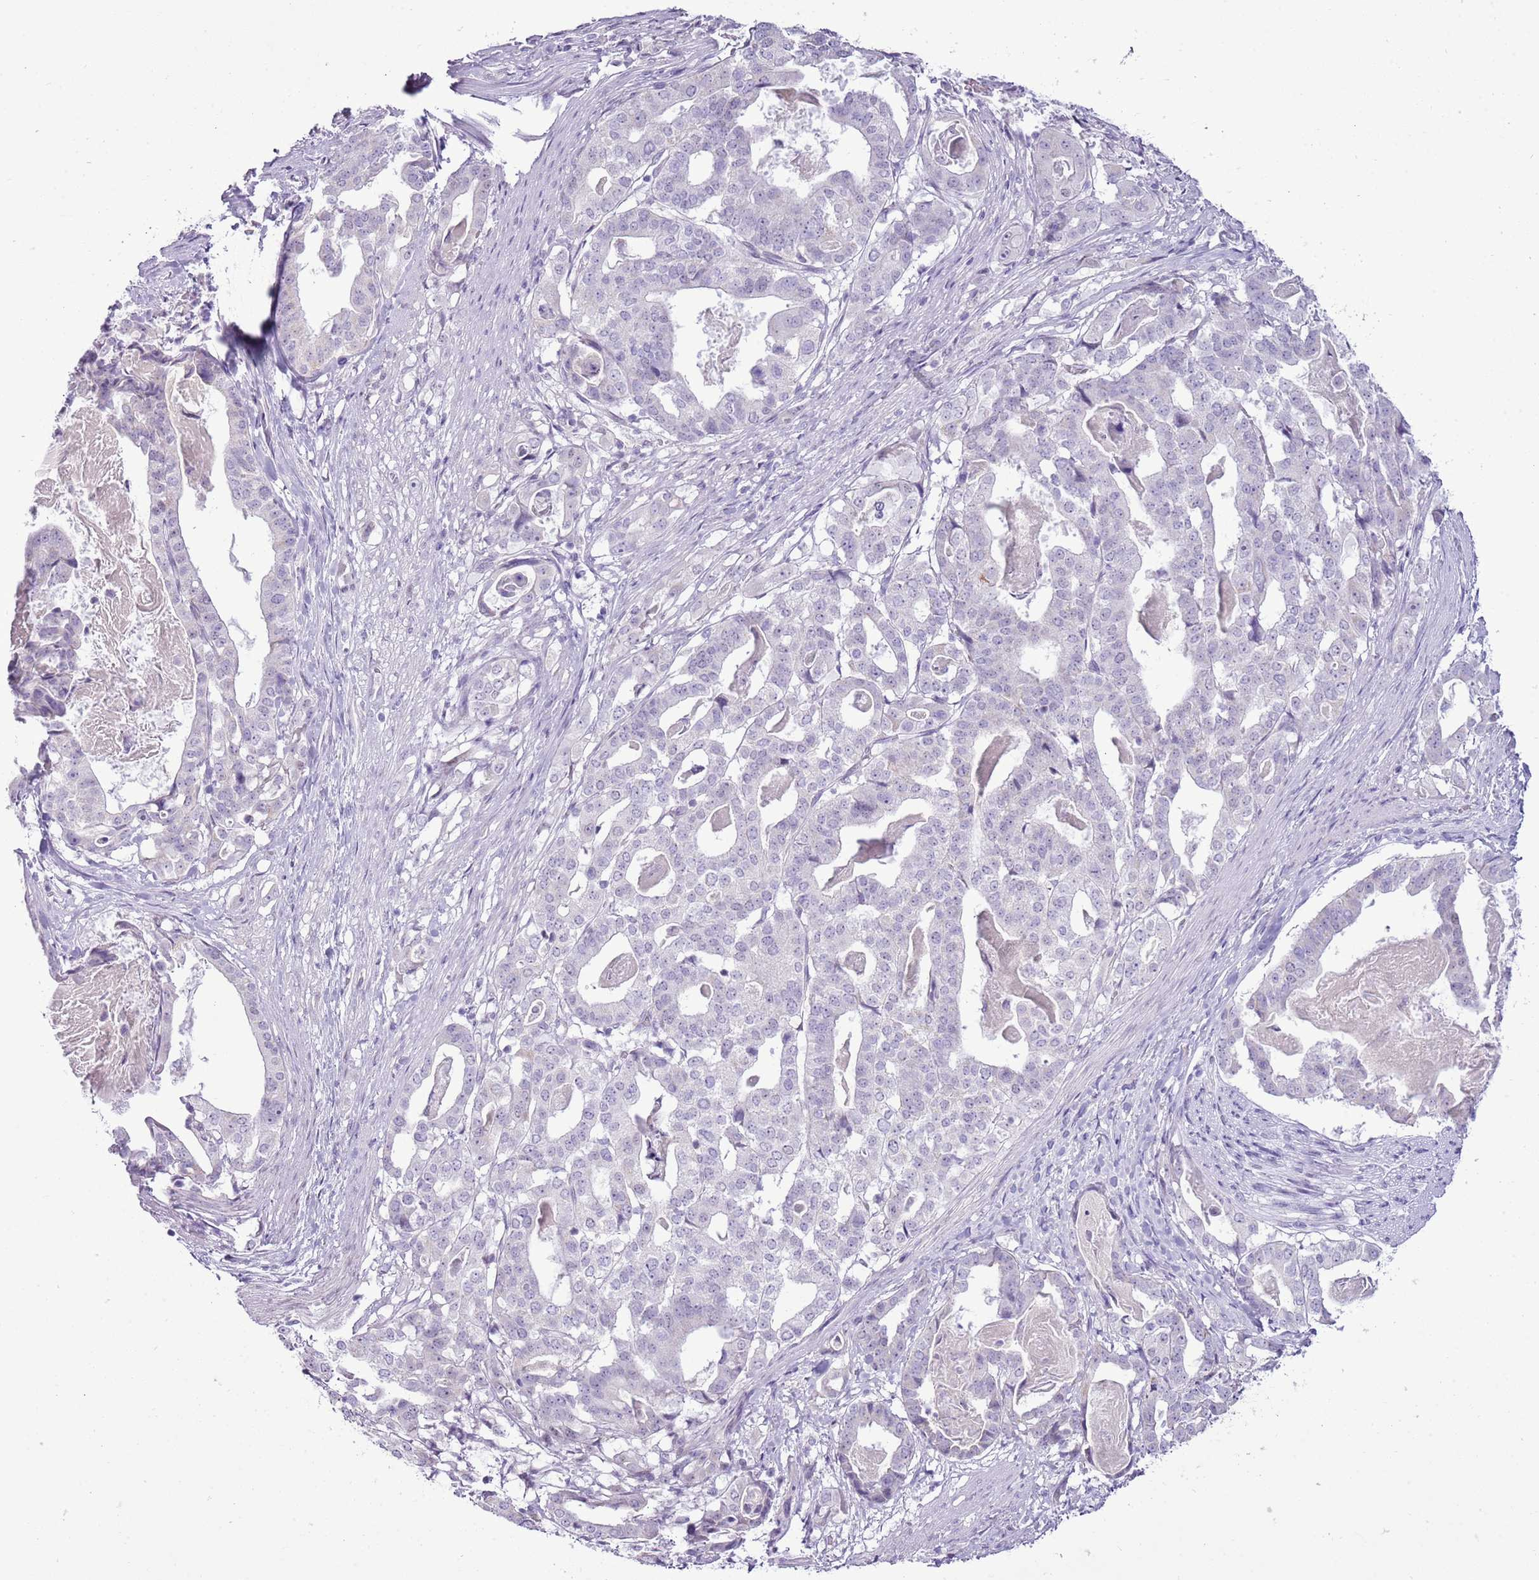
{"staining": {"intensity": "negative", "quantity": "none", "location": "none"}, "tissue": "stomach cancer", "cell_type": "Tumor cells", "image_type": "cancer", "snomed": [{"axis": "morphology", "description": "Adenocarcinoma, NOS"}, {"axis": "topography", "description": "Stomach"}], "caption": "DAB (3,3'-diaminobenzidine) immunohistochemical staining of human stomach cancer (adenocarcinoma) demonstrates no significant positivity in tumor cells.", "gene": "RPL3L", "patient": {"sex": "male", "age": 48}}